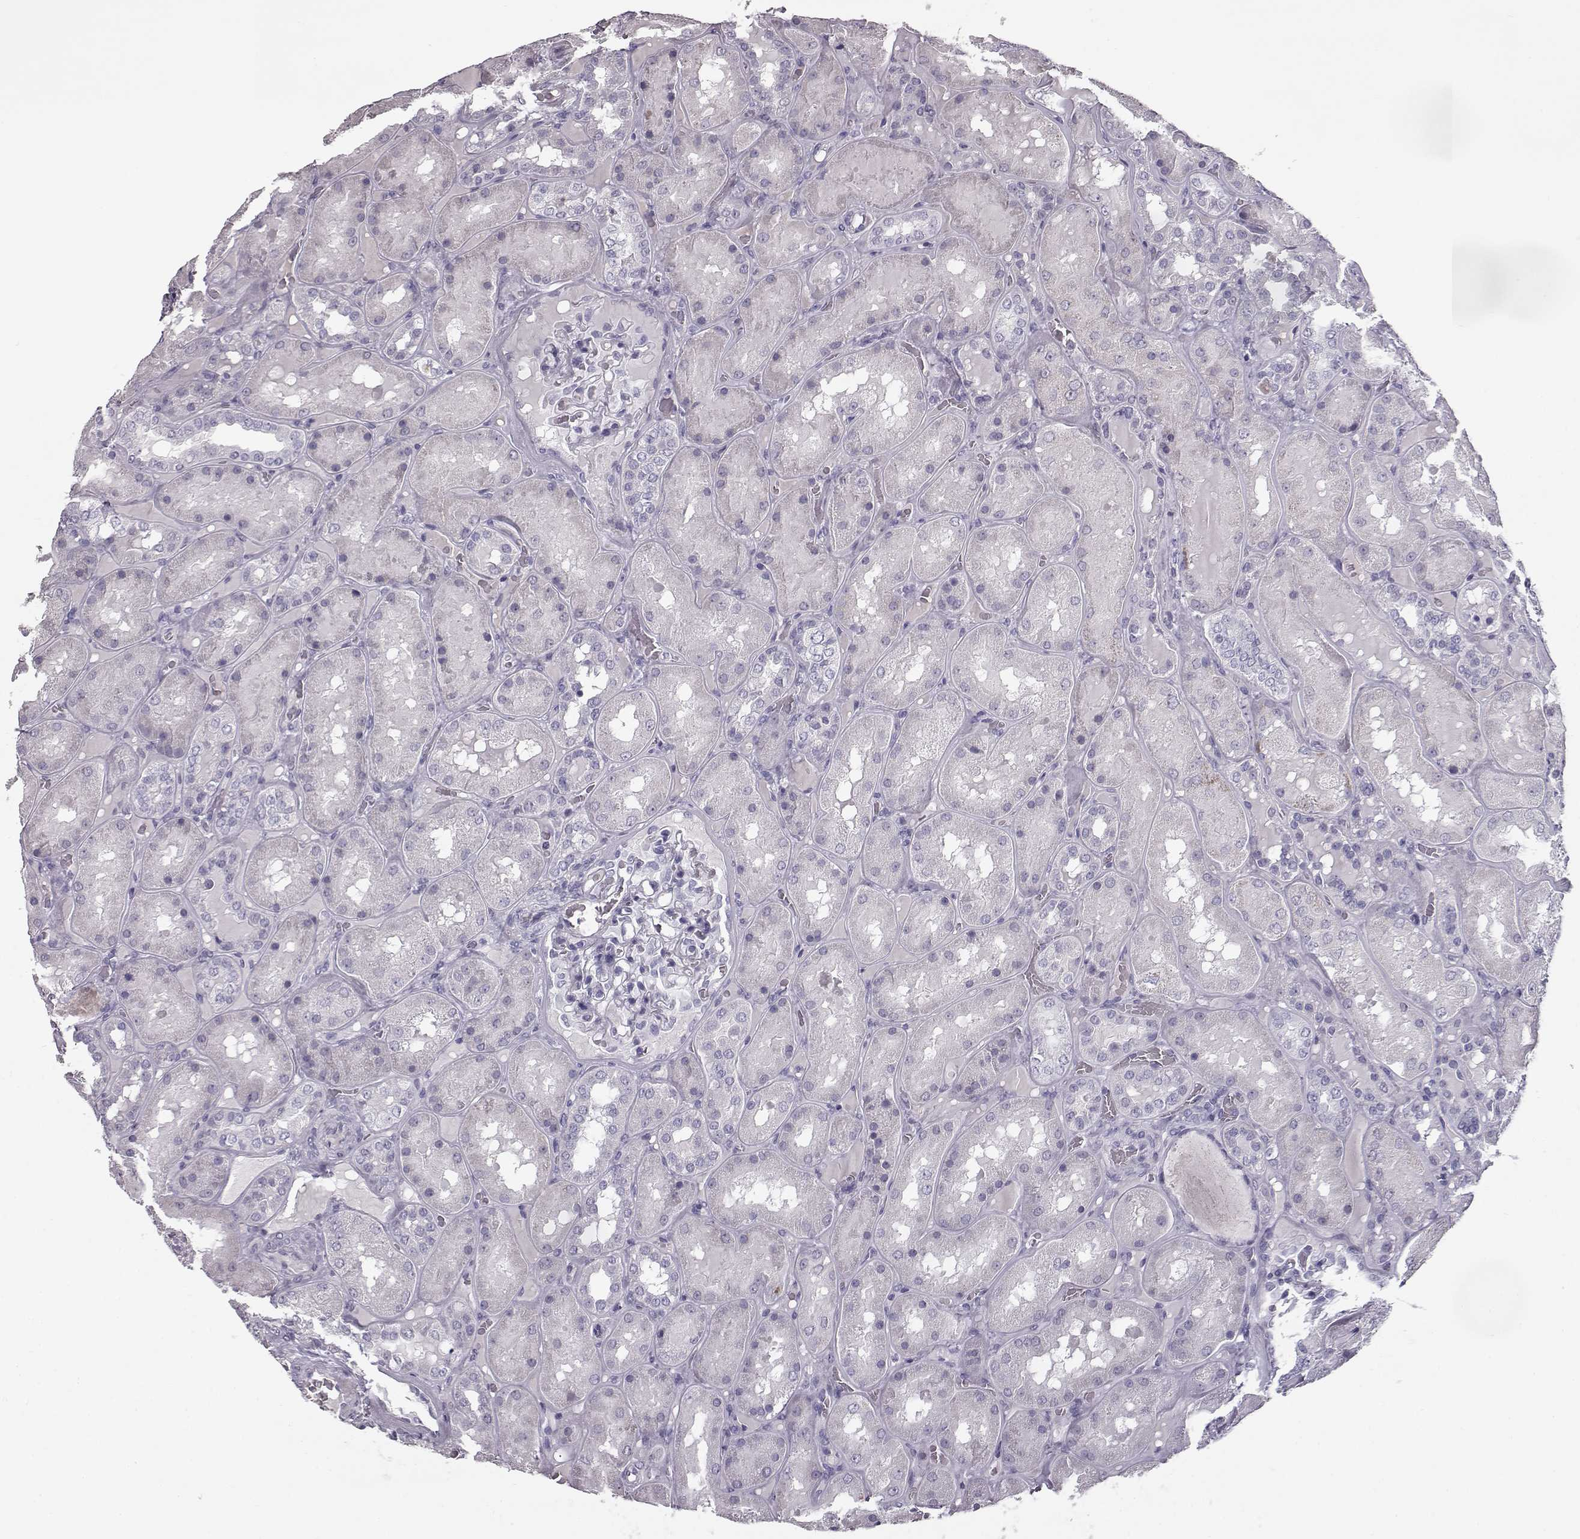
{"staining": {"intensity": "negative", "quantity": "none", "location": "none"}, "tissue": "kidney", "cell_type": "Cells in glomeruli", "image_type": "normal", "snomed": [{"axis": "morphology", "description": "Normal tissue, NOS"}, {"axis": "topography", "description": "Kidney"}], "caption": "Immunohistochemical staining of unremarkable human kidney demonstrates no significant staining in cells in glomeruli.", "gene": "CCL19", "patient": {"sex": "male", "age": 73}}